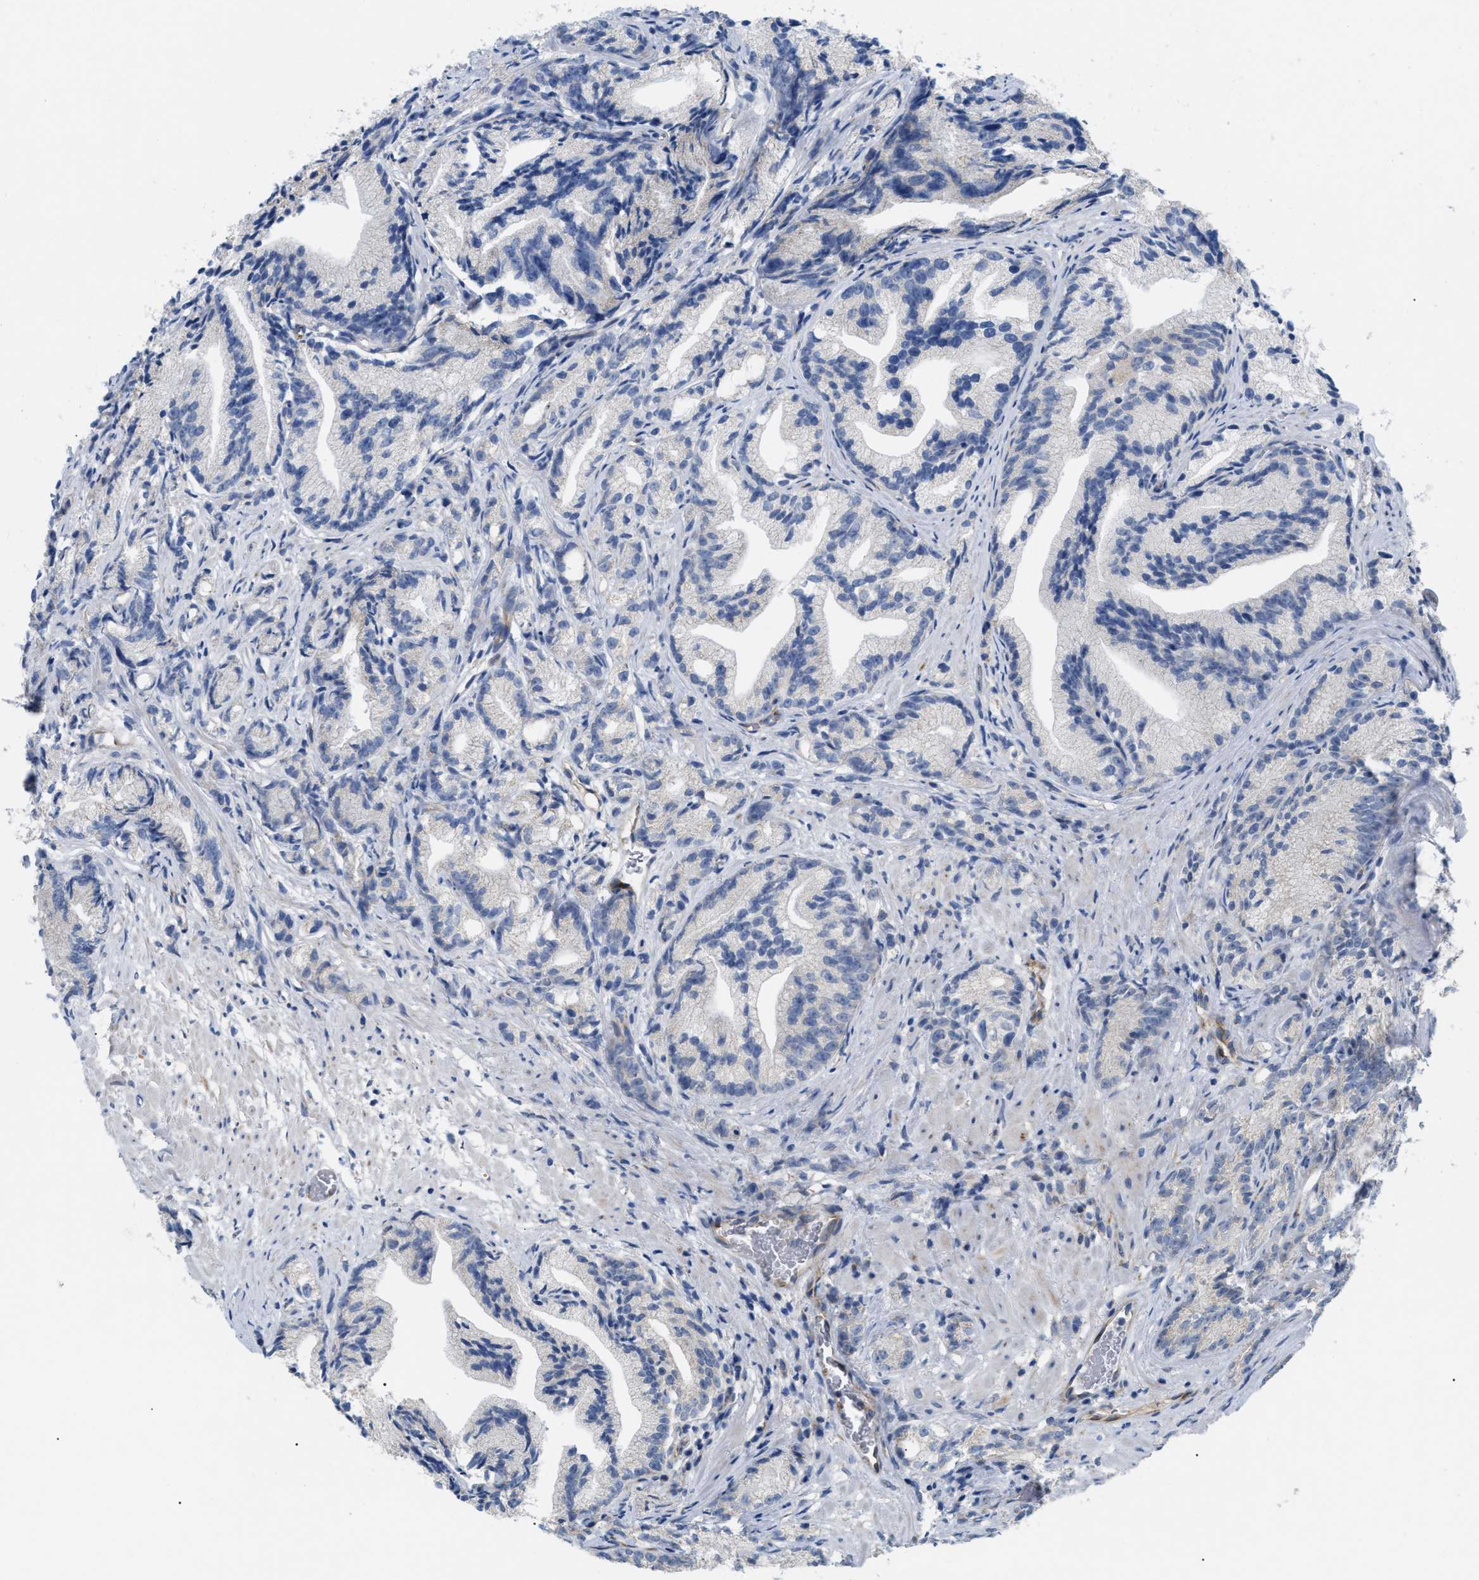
{"staining": {"intensity": "negative", "quantity": "none", "location": "none"}, "tissue": "prostate cancer", "cell_type": "Tumor cells", "image_type": "cancer", "snomed": [{"axis": "morphology", "description": "Adenocarcinoma, Low grade"}, {"axis": "topography", "description": "Prostate"}], "caption": "Tumor cells show no significant protein staining in prostate cancer (adenocarcinoma (low-grade)).", "gene": "DHX58", "patient": {"sex": "male", "age": 89}}